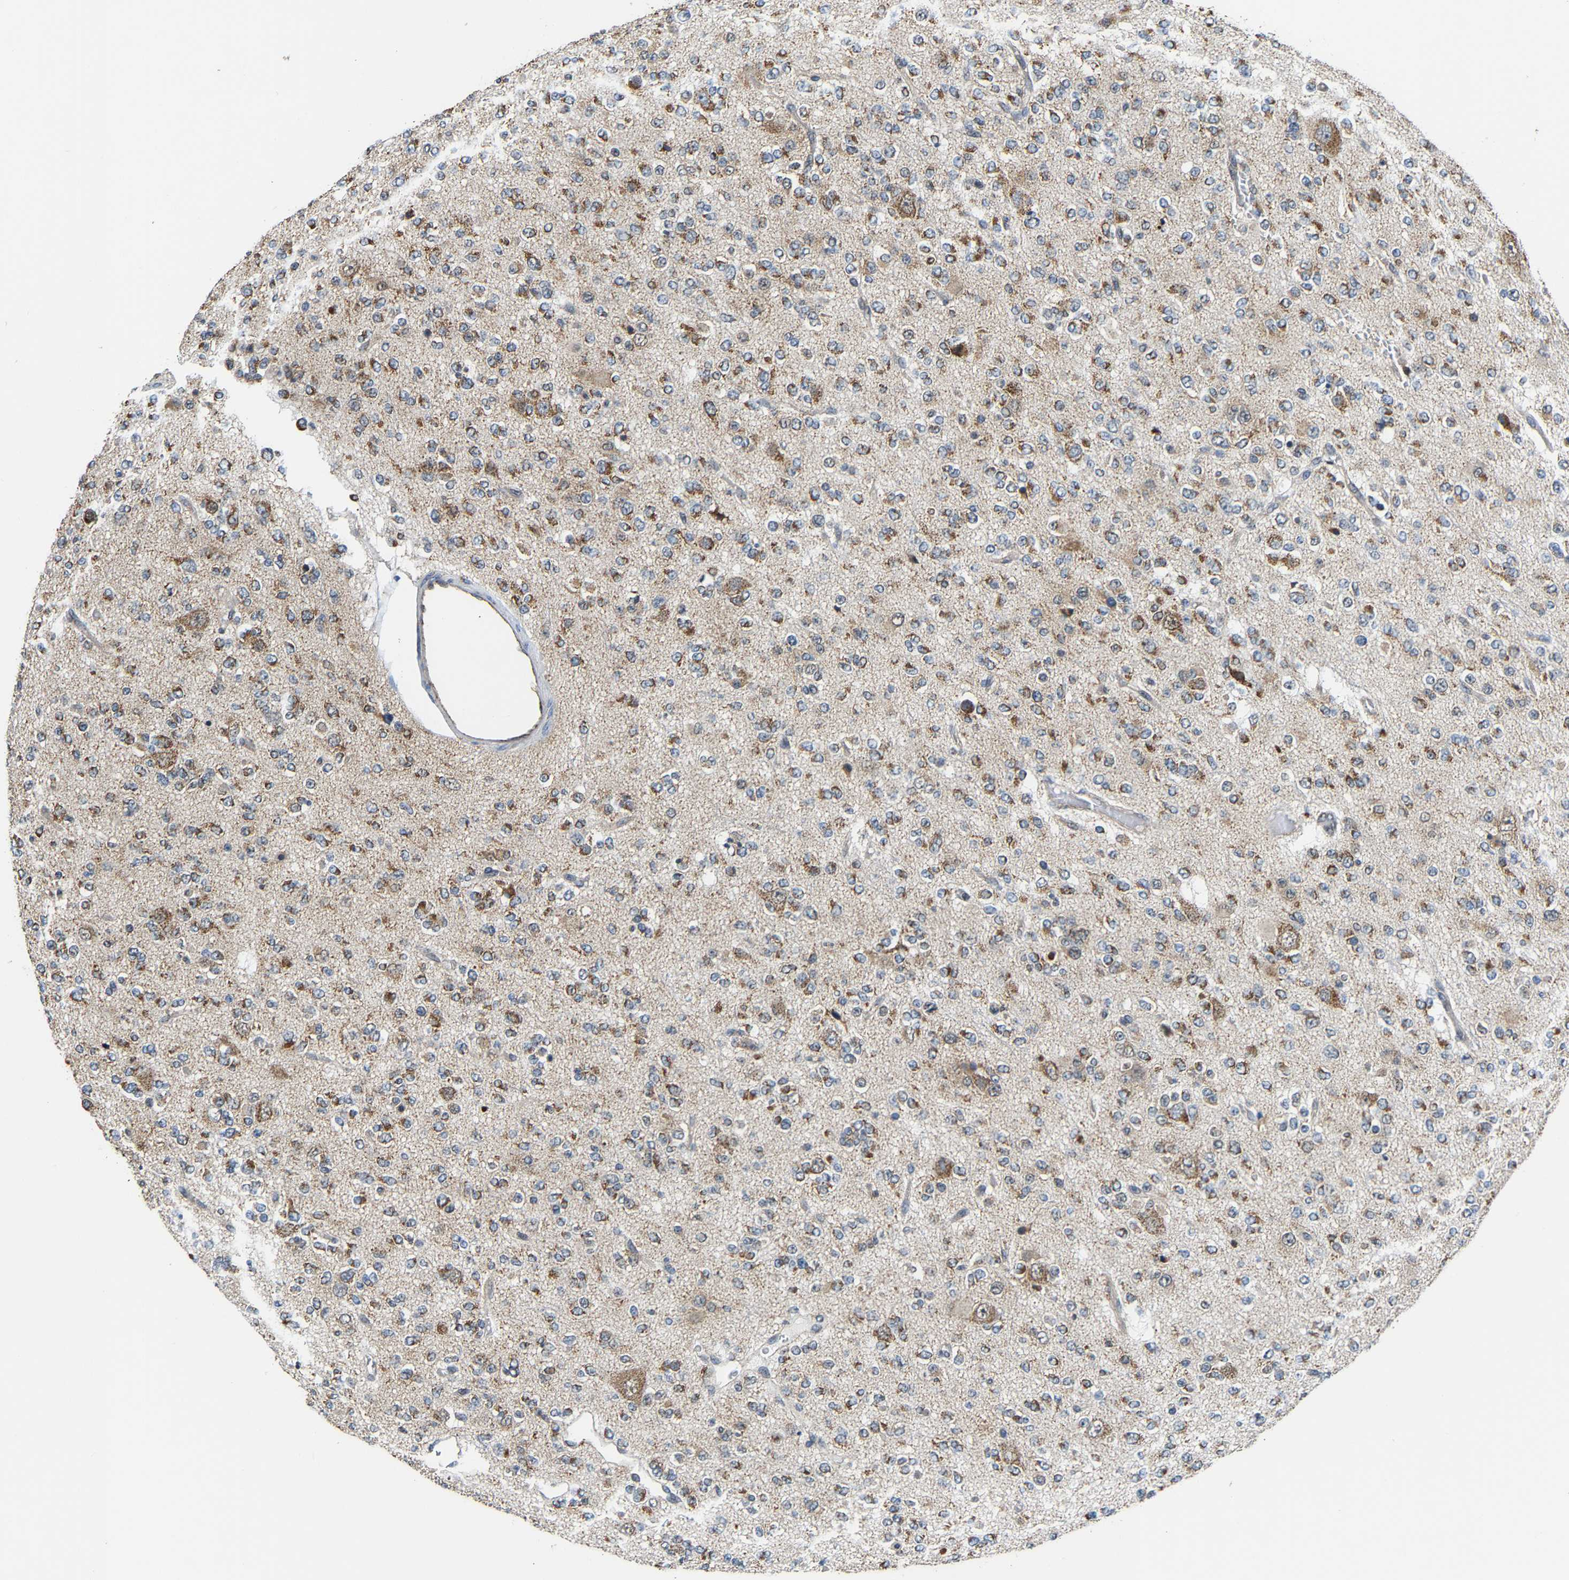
{"staining": {"intensity": "moderate", "quantity": ">75%", "location": "cytoplasmic/membranous"}, "tissue": "glioma", "cell_type": "Tumor cells", "image_type": "cancer", "snomed": [{"axis": "morphology", "description": "Glioma, malignant, Low grade"}, {"axis": "topography", "description": "Brain"}], "caption": "IHC histopathology image of glioma stained for a protein (brown), which reveals medium levels of moderate cytoplasmic/membranous expression in about >75% of tumor cells.", "gene": "GIMAP7", "patient": {"sex": "male", "age": 38}}